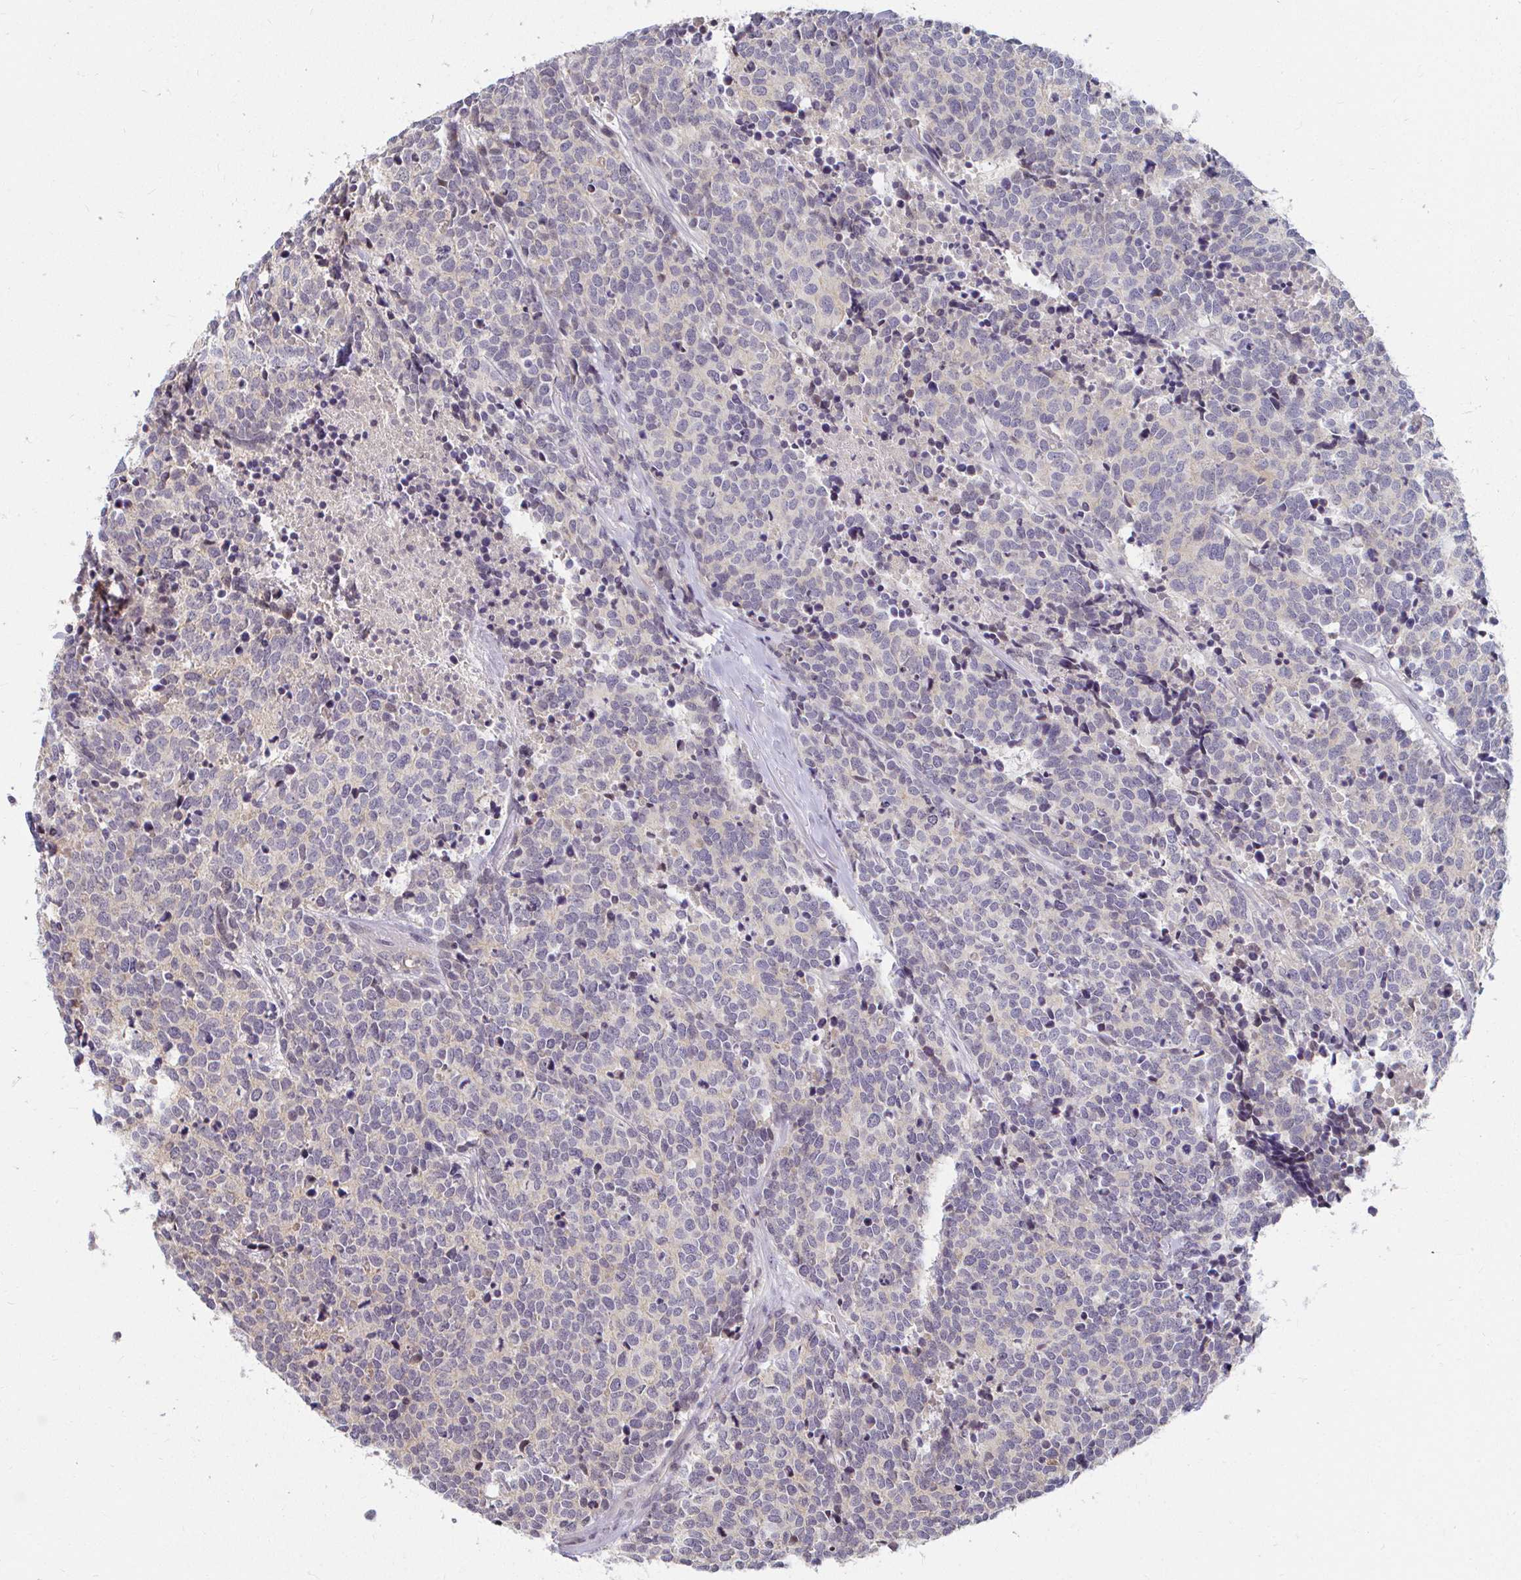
{"staining": {"intensity": "negative", "quantity": "none", "location": "none"}, "tissue": "carcinoid", "cell_type": "Tumor cells", "image_type": "cancer", "snomed": [{"axis": "morphology", "description": "Carcinoid, malignant, NOS"}, {"axis": "topography", "description": "Skin"}], "caption": "This is an IHC photomicrograph of carcinoid. There is no positivity in tumor cells.", "gene": "ANK3", "patient": {"sex": "female", "age": 79}}